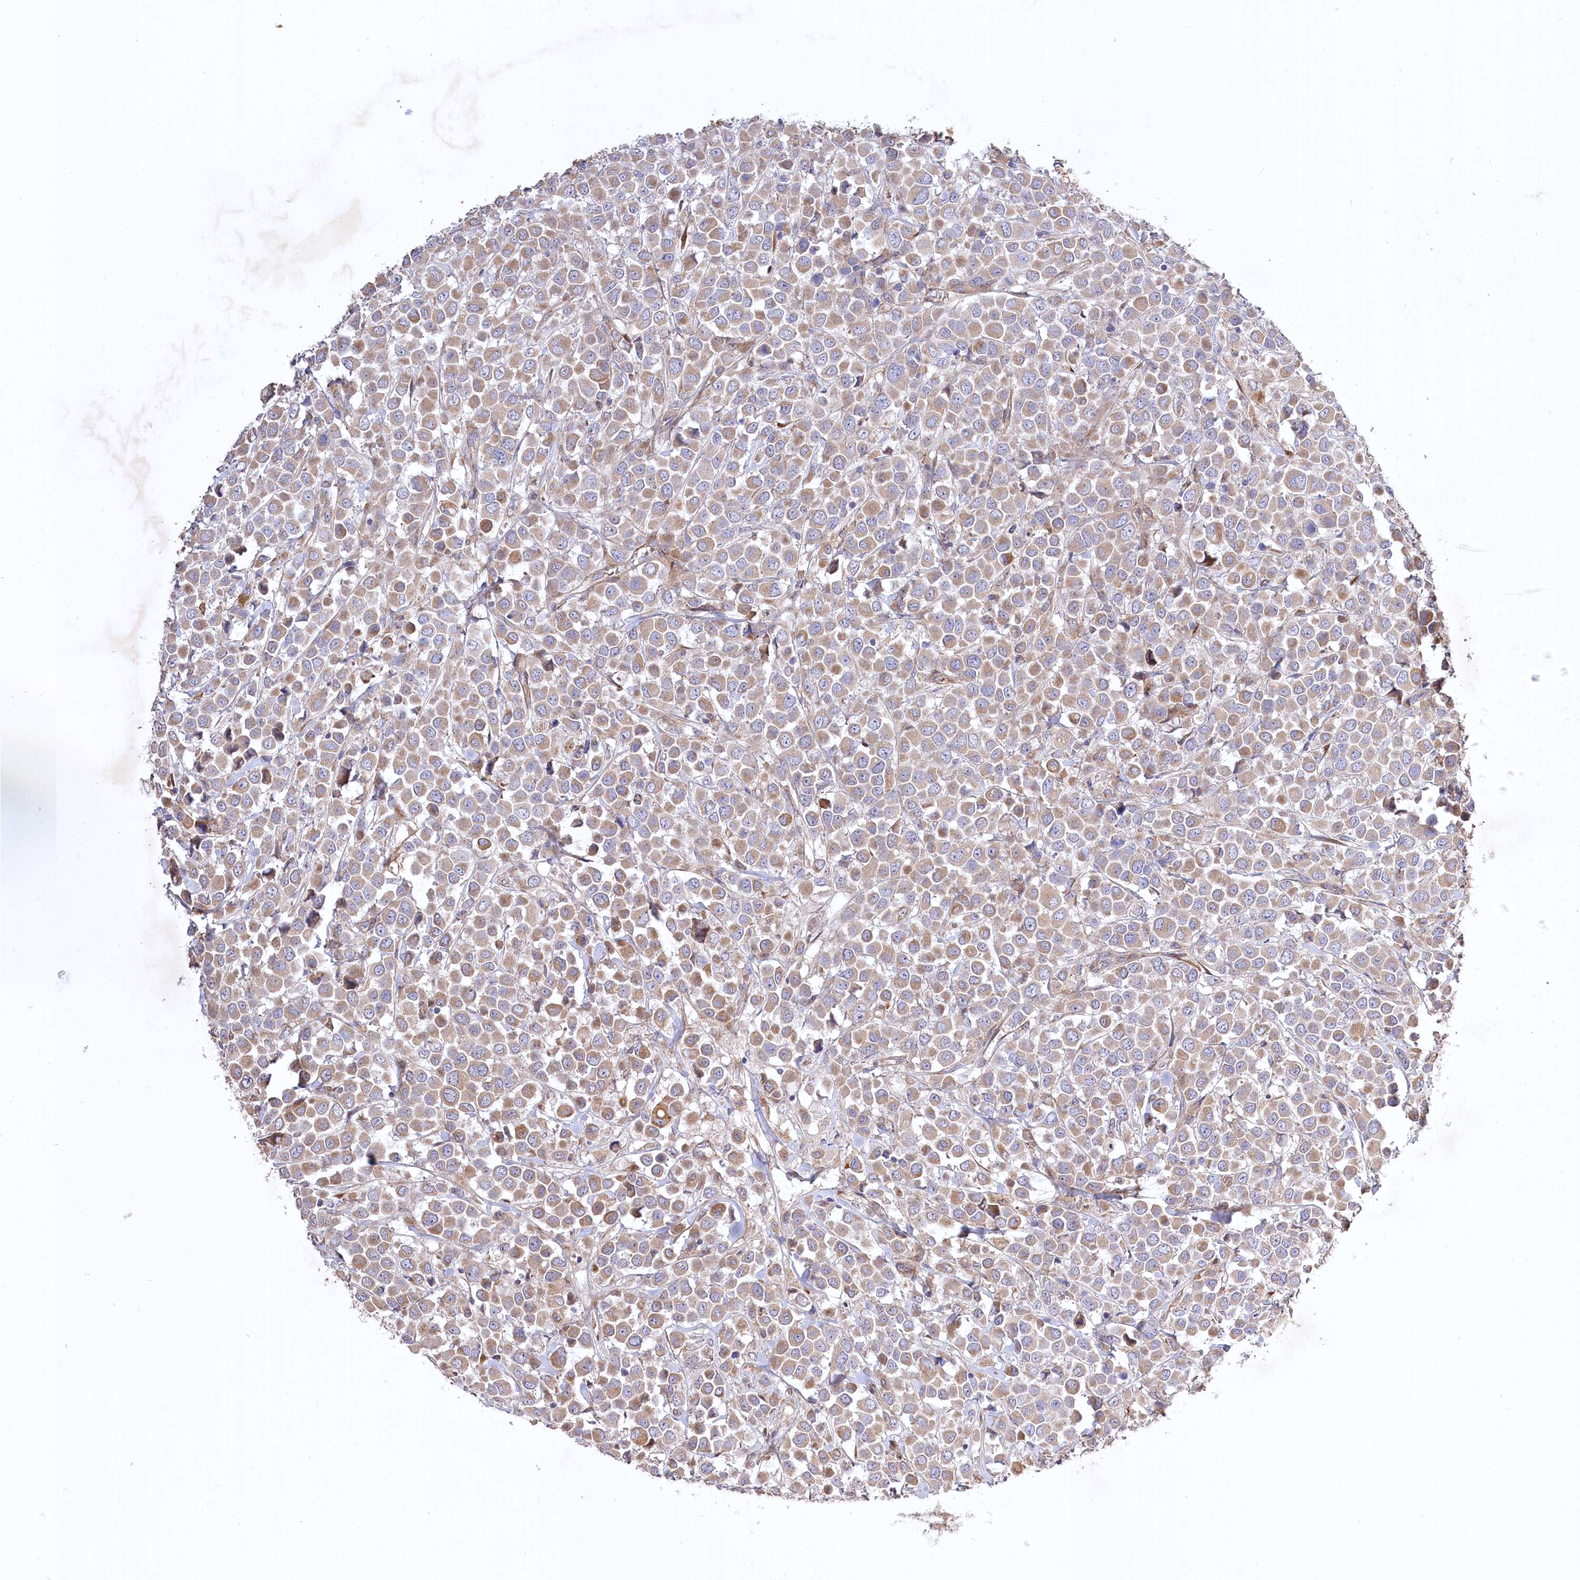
{"staining": {"intensity": "moderate", "quantity": ">75%", "location": "cytoplasmic/membranous"}, "tissue": "breast cancer", "cell_type": "Tumor cells", "image_type": "cancer", "snomed": [{"axis": "morphology", "description": "Duct carcinoma"}, {"axis": "topography", "description": "Breast"}], "caption": "Moderate cytoplasmic/membranous staining is present in approximately >75% of tumor cells in breast infiltrating ductal carcinoma.", "gene": "TRUB1", "patient": {"sex": "female", "age": 61}}